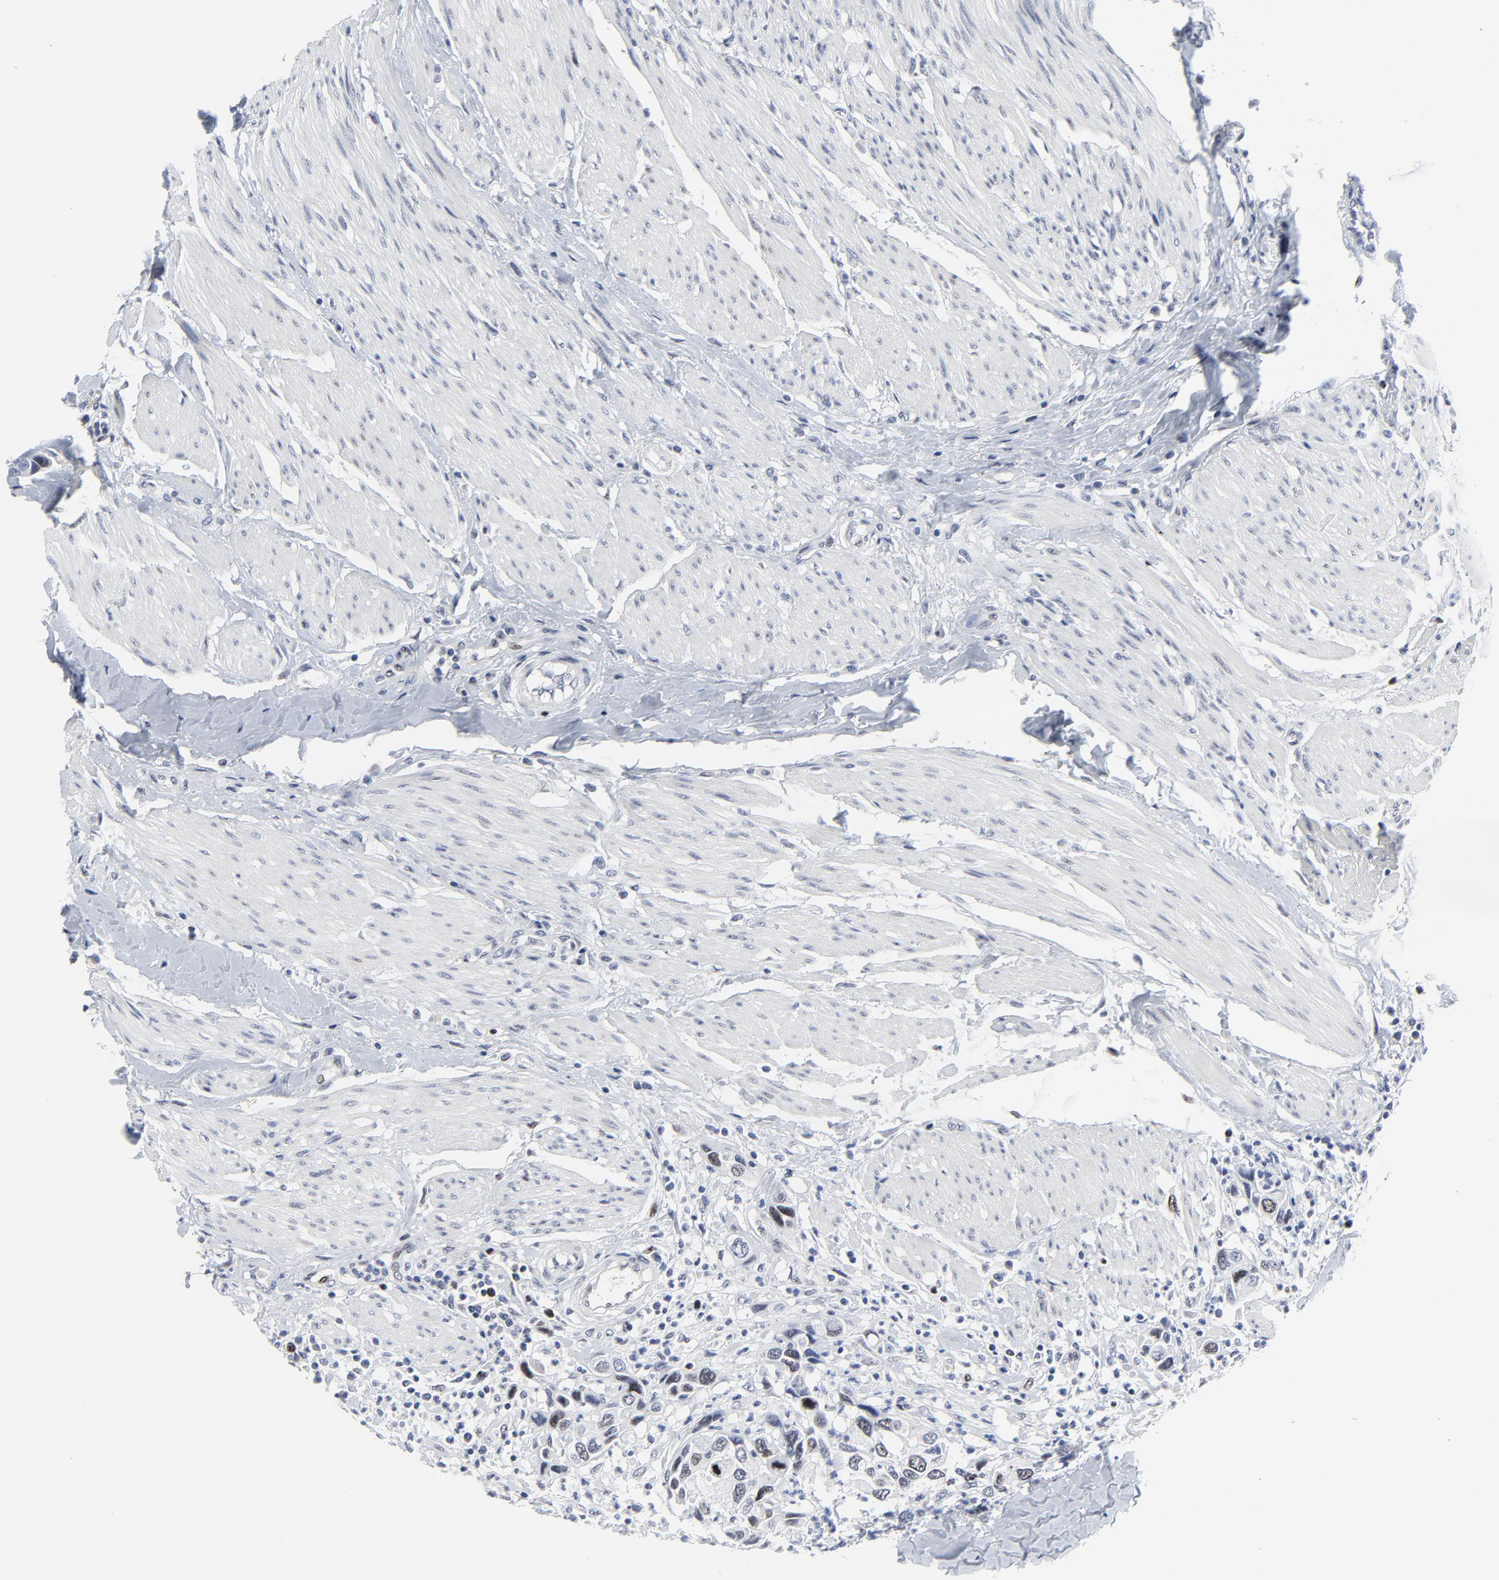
{"staining": {"intensity": "weak", "quantity": "25%-75%", "location": "nuclear"}, "tissue": "urothelial cancer", "cell_type": "Tumor cells", "image_type": "cancer", "snomed": [{"axis": "morphology", "description": "Urothelial carcinoma, High grade"}, {"axis": "topography", "description": "Urinary bladder"}], "caption": "Protein staining of urothelial cancer tissue displays weak nuclear expression in approximately 25%-75% of tumor cells. (Brightfield microscopy of DAB IHC at high magnification).", "gene": "ZNF589", "patient": {"sex": "male", "age": 66}}